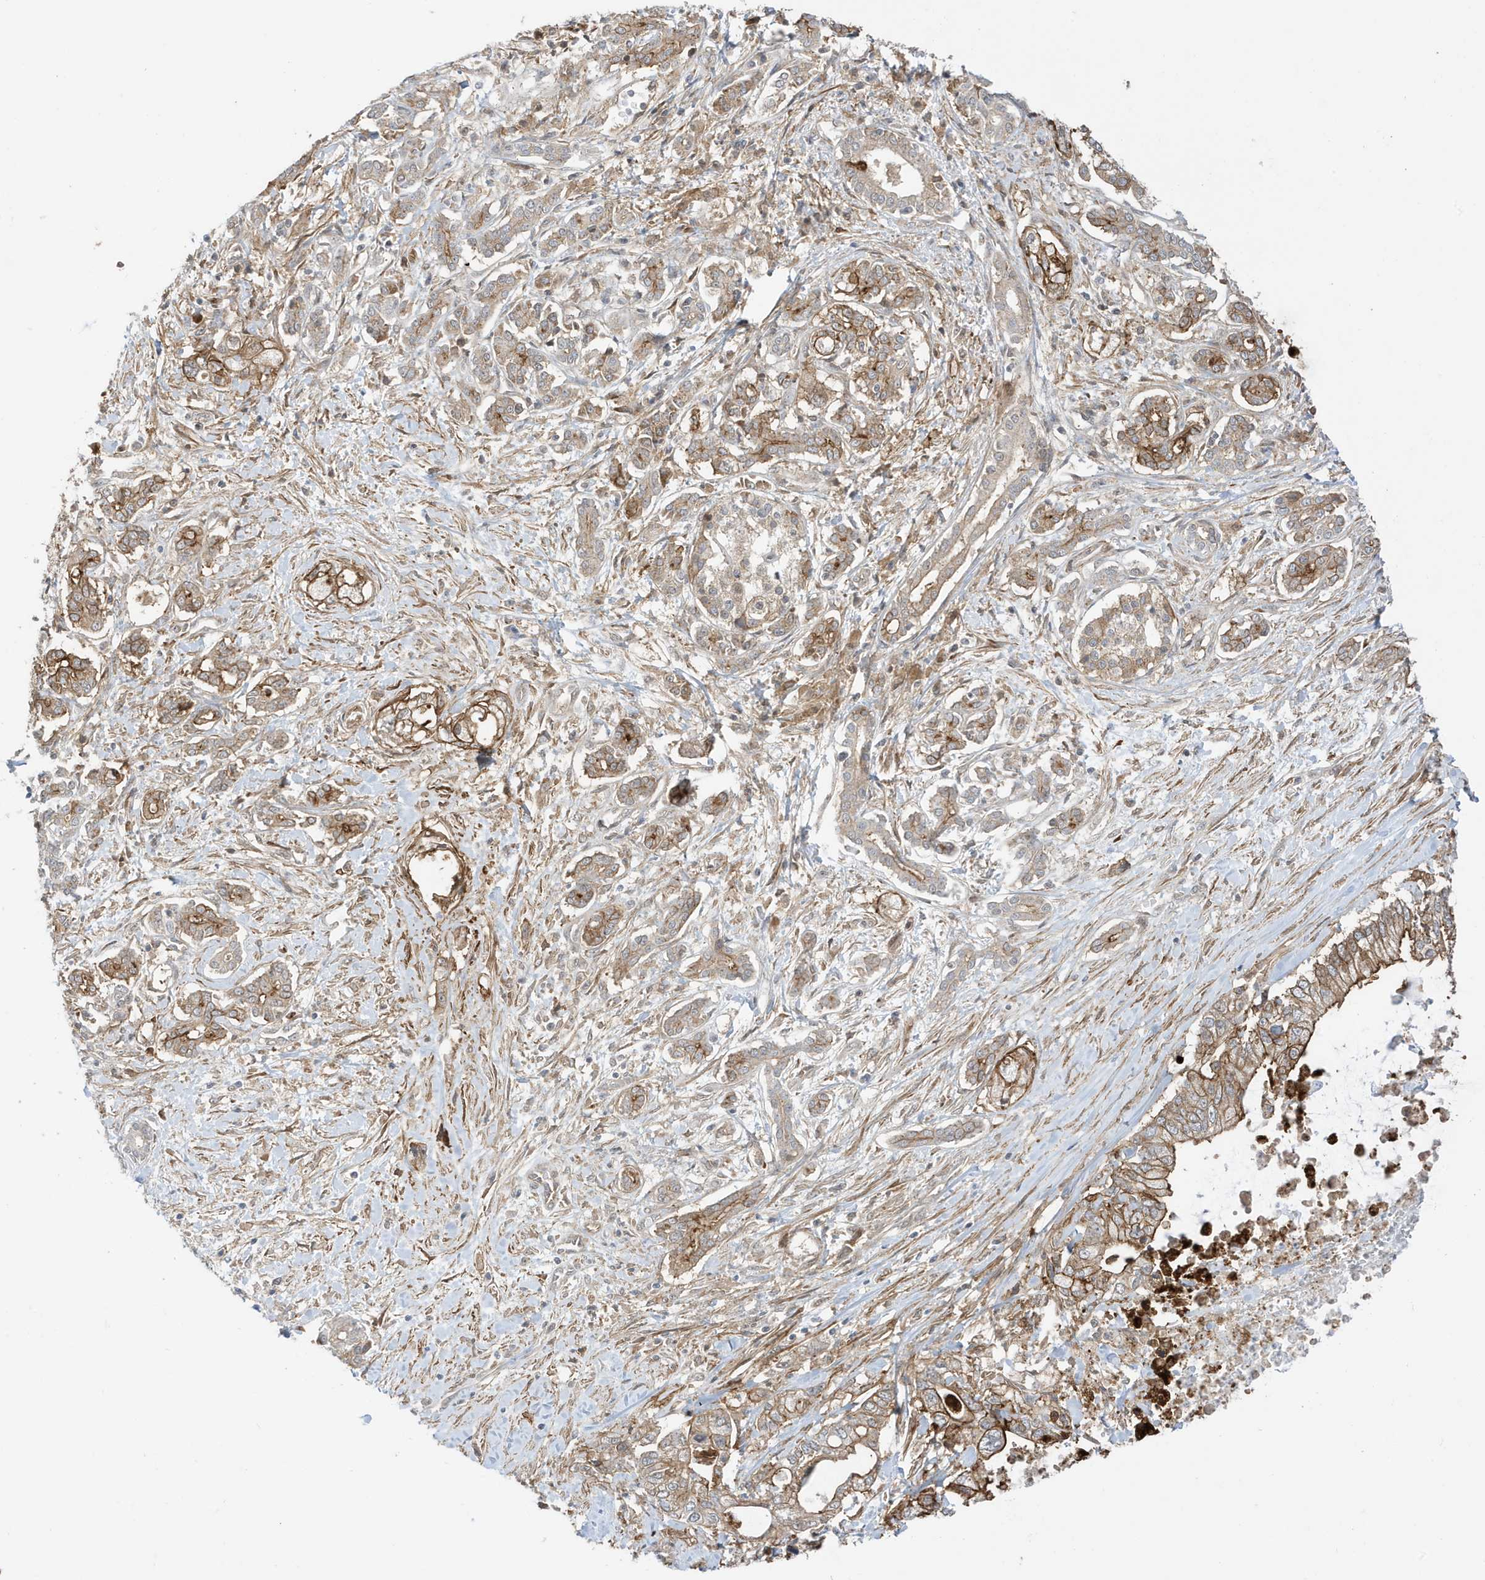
{"staining": {"intensity": "moderate", "quantity": ">75%", "location": "cytoplasmic/membranous"}, "tissue": "pancreatic cancer", "cell_type": "Tumor cells", "image_type": "cancer", "snomed": [{"axis": "morphology", "description": "Adenocarcinoma, NOS"}, {"axis": "topography", "description": "Pancreas"}], "caption": "Moderate cytoplasmic/membranous staining for a protein is present in approximately >75% of tumor cells of pancreatic adenocarcinoma using immunohistochemistry (IHC).", "gene": "CDC42EP3", "patient": {"sex": "male", "age": 69}}